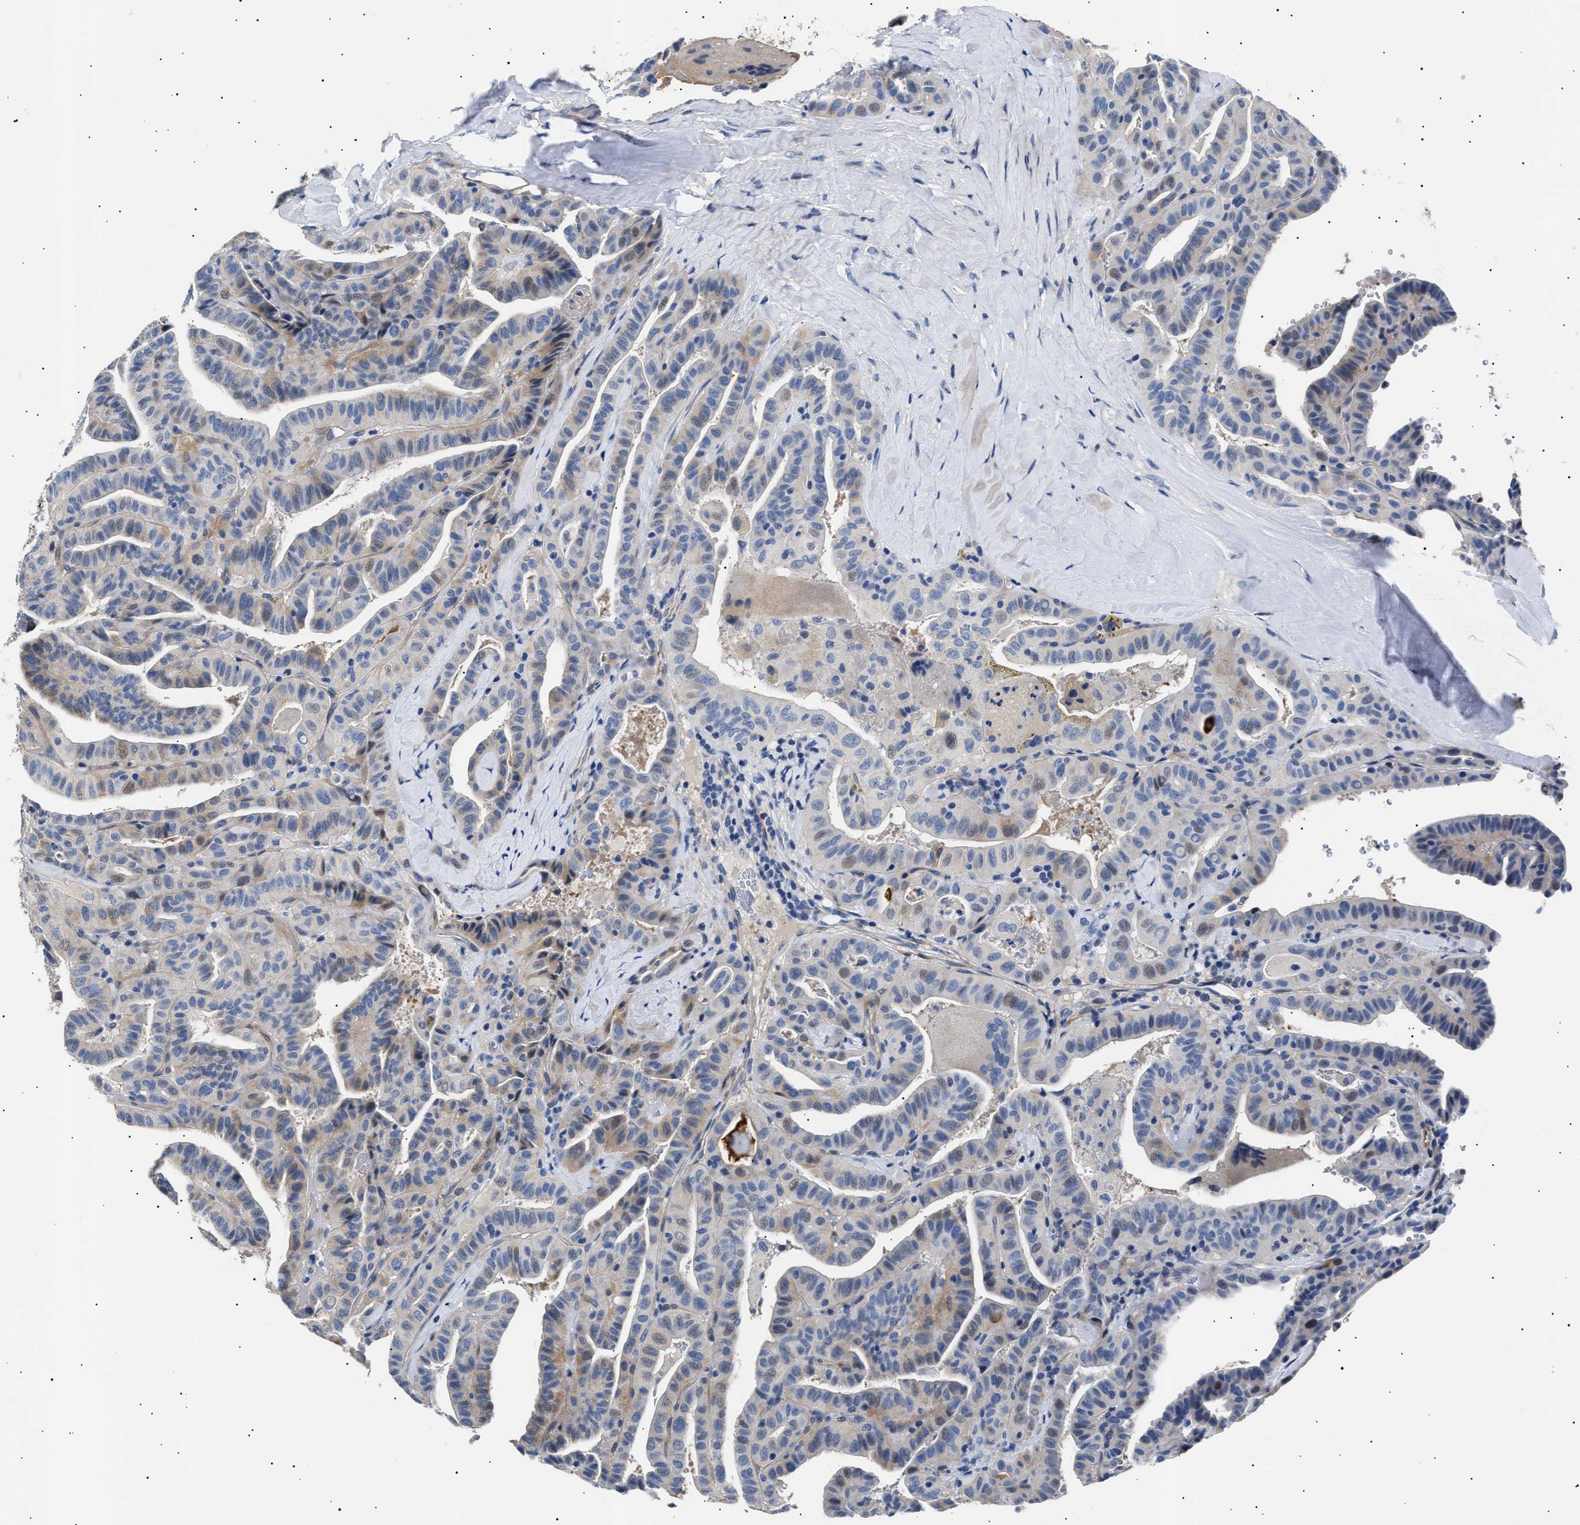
{"staining": {"intensity": "weak", "quantity": "<25%", "location": "cytoplasmic/membranous,nuclear"}, "tissue": "thyroid cancer", "cell_type": "Tumor cells", "image_type": "cancer", "snomed": [{"axis": "morphology", "description": "Papillary adenocarcinoma, NOS"}, {"axis": "topography", "description": "Thyroid gland"}], "caption": "Tumor cells show no significant protein expression in thyroid papillary adenocarcinoma. (DAB (3,3'-diaminobenzidine) immunohistochemistry (IHC) visualized using brightfield microscopy, high magnification).", "gene": "HEMGN", "patient": {"sex": "male", "age": 77}}